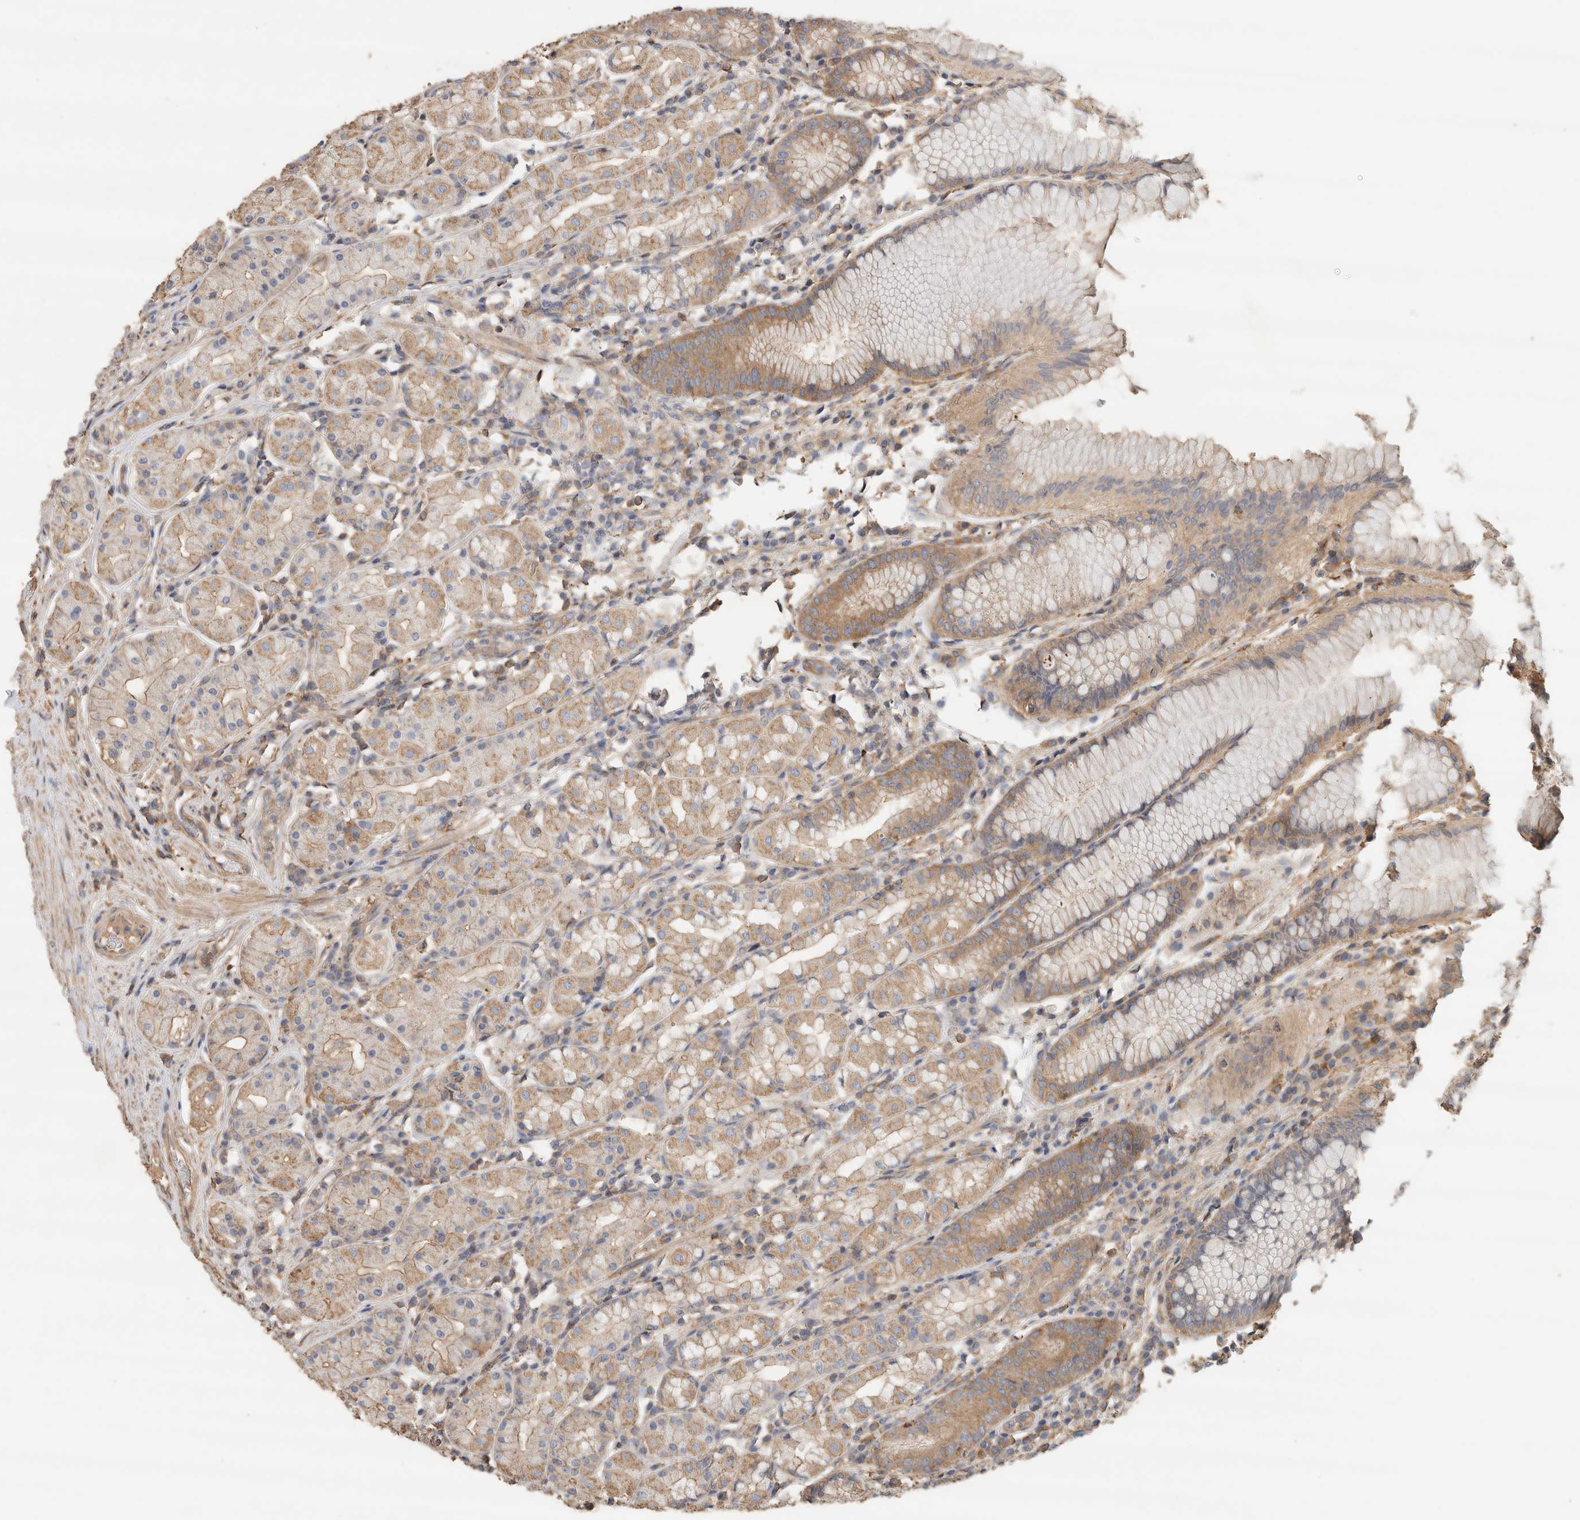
{"staining": {"intensity": "moderate", "quantity": "25%-75%", "location": "cytoplasmic/membranous"}, "tissue": "stomach", "cell_type": "Glandular cells", "image_type": "normal", "snomed": [{"axis": "morphology", "description": "Normal tissue, NOS"}, {"axis": "topography", "description": "Stomach, lower"}], "caption": "The micrograph reveals a brown stain indicating the presence of a protein in the cytoplasmic/membranous of glandular cells in stomach.", "gene": "EIF4G3", "patient": {"sex": "female", "age": 56}}